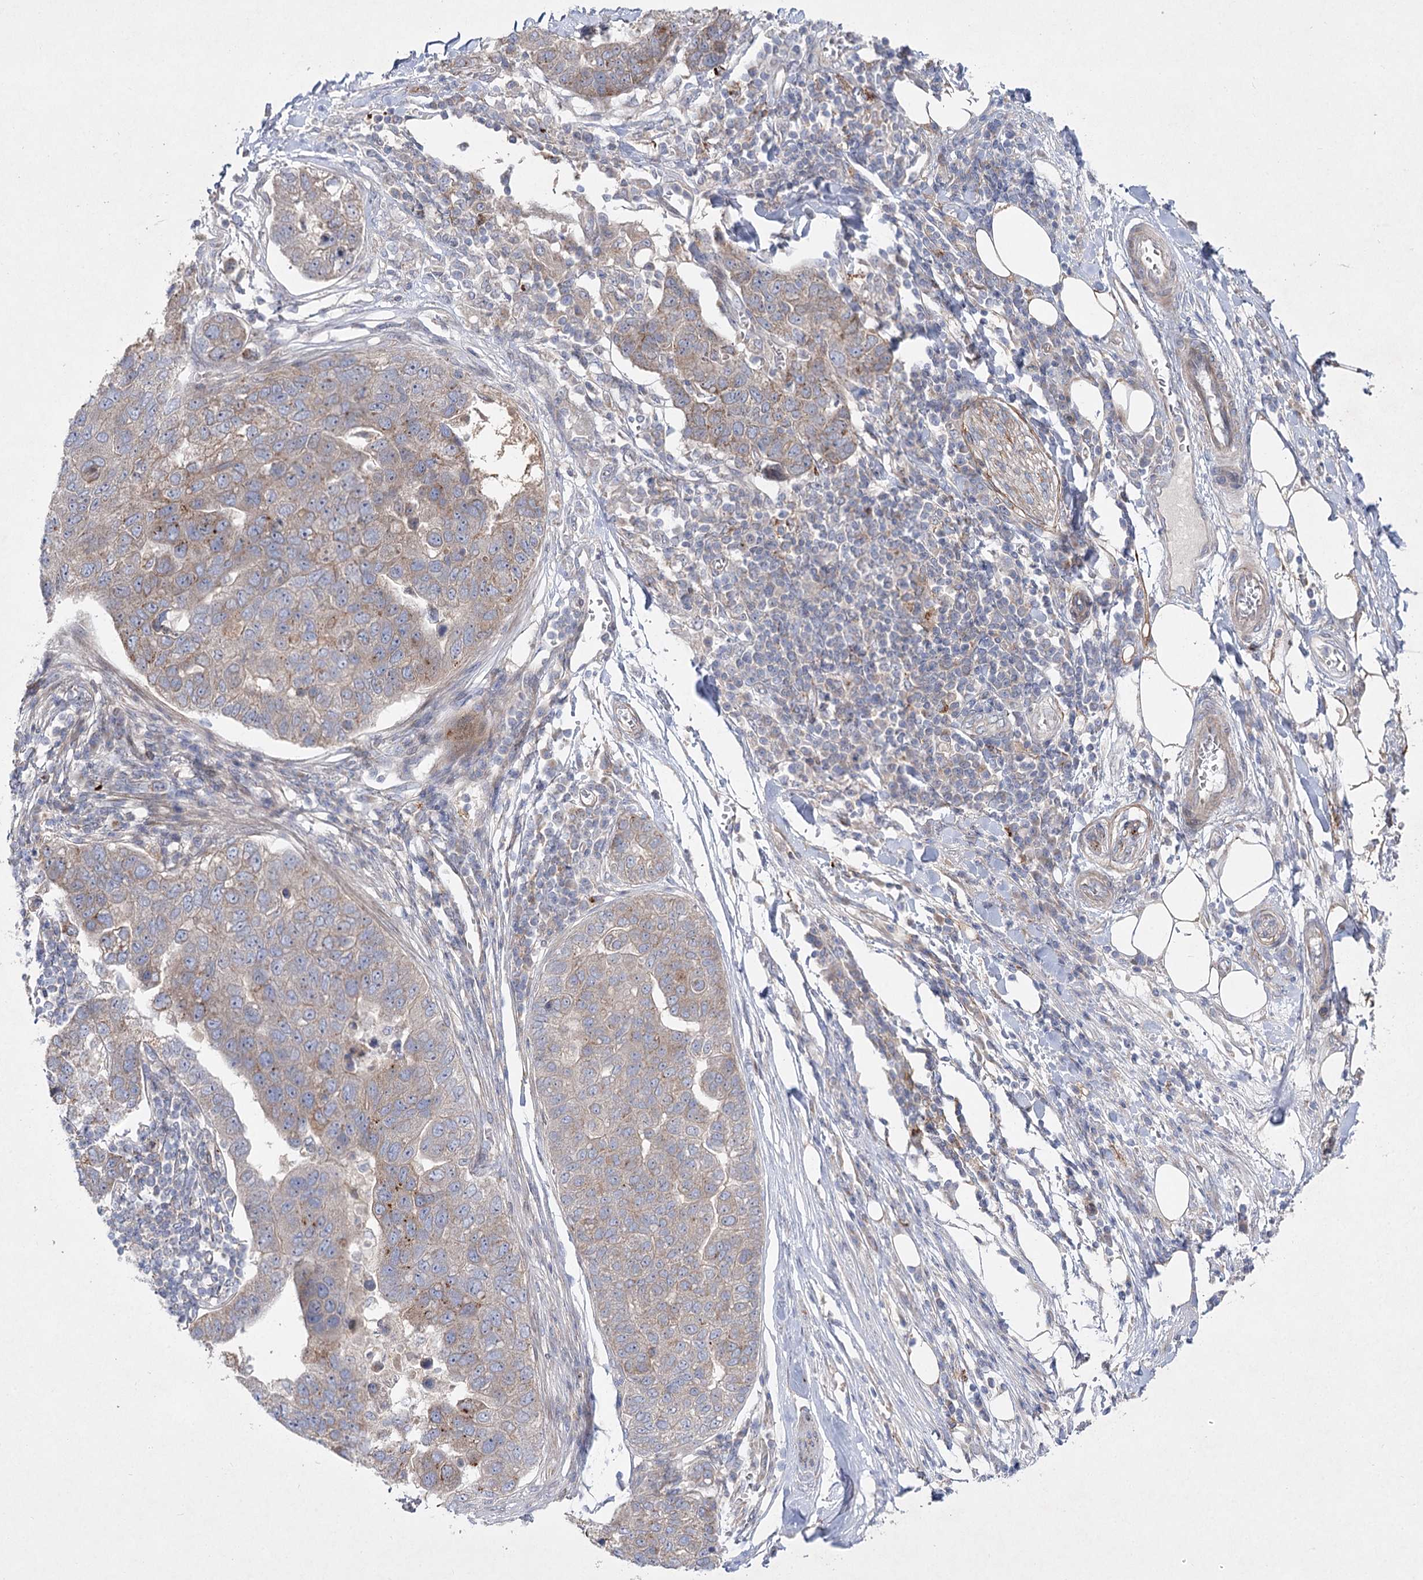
{"staining": {"intensity": "weak", "quantity": "25%-75%", "location": "cytoplasmic/membranous"}, "tissue": "pancreatic cancer", "cell_type": "Tumor cells", "image_type": "cancer", "snomed": [{"axis": "morphology", "description": "Adenocarcinoma, NOS"}, {"axis": "topography", "description": "Pancreas"}], "caption": "Immunohistochemical staining of human adenocarcinoma (pancreatic) exhibits low levels of weak cytoplasmic/membranous protein positivity in approximately 25%-75% of tumor cells.", "gene": "SH3BP5L", "patient": {"sex": "female", "age": 61}}